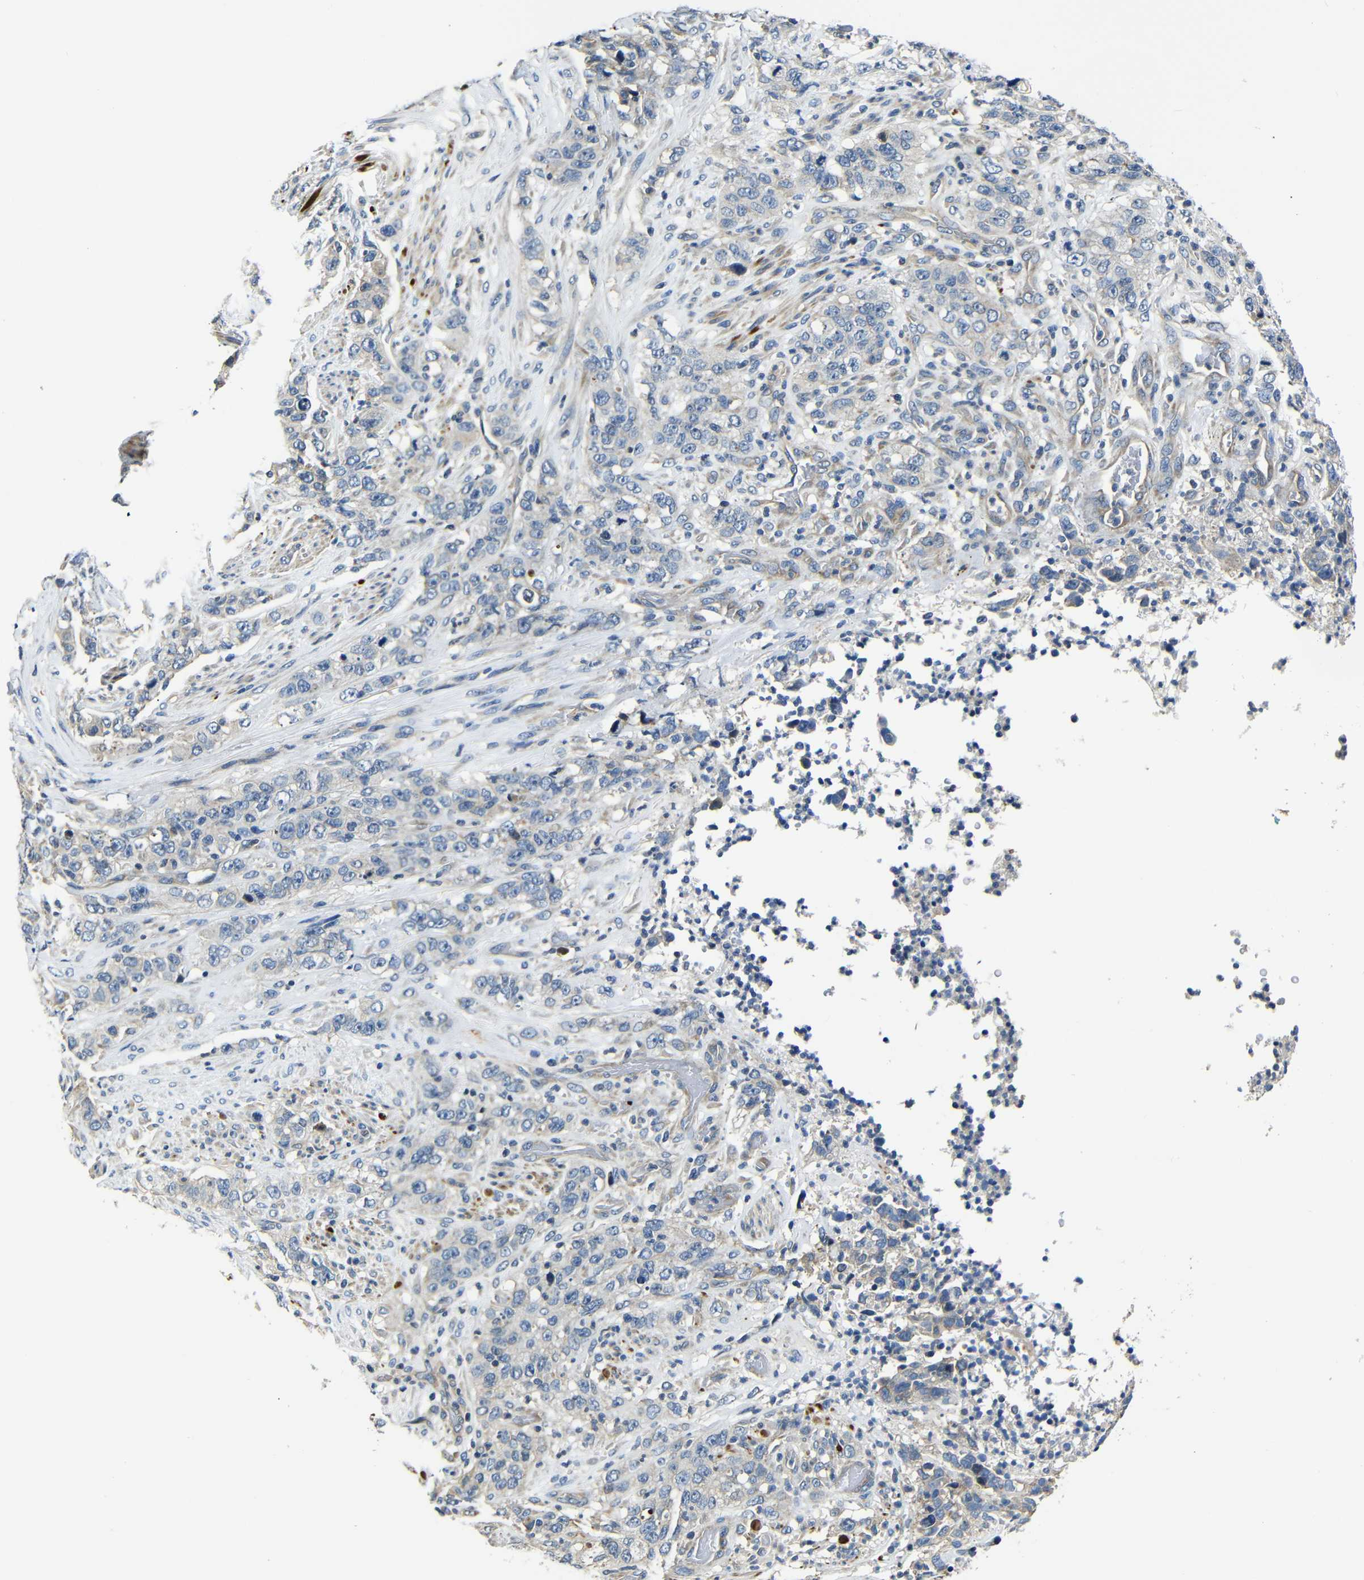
{"staining": {"intensity": "weak", "quantity": "<25%", "location": "cytoplasmic/membranous"}, "tissue": "stomach cancer", "cell_type": "Tumor cells", "image_type": "cancer", "snomed": [{"axis": "morphology", "description": "Adenocarcinoma, NOS"}, {"axis": "topography", "description": "Stomach"}], "caption": "Histopathology image shows no protein expression in tumor cells of adenocarcinoma (stomach) tissue.", "gene": "AFDN", "patient": {"sex": "male", "age": 48}}